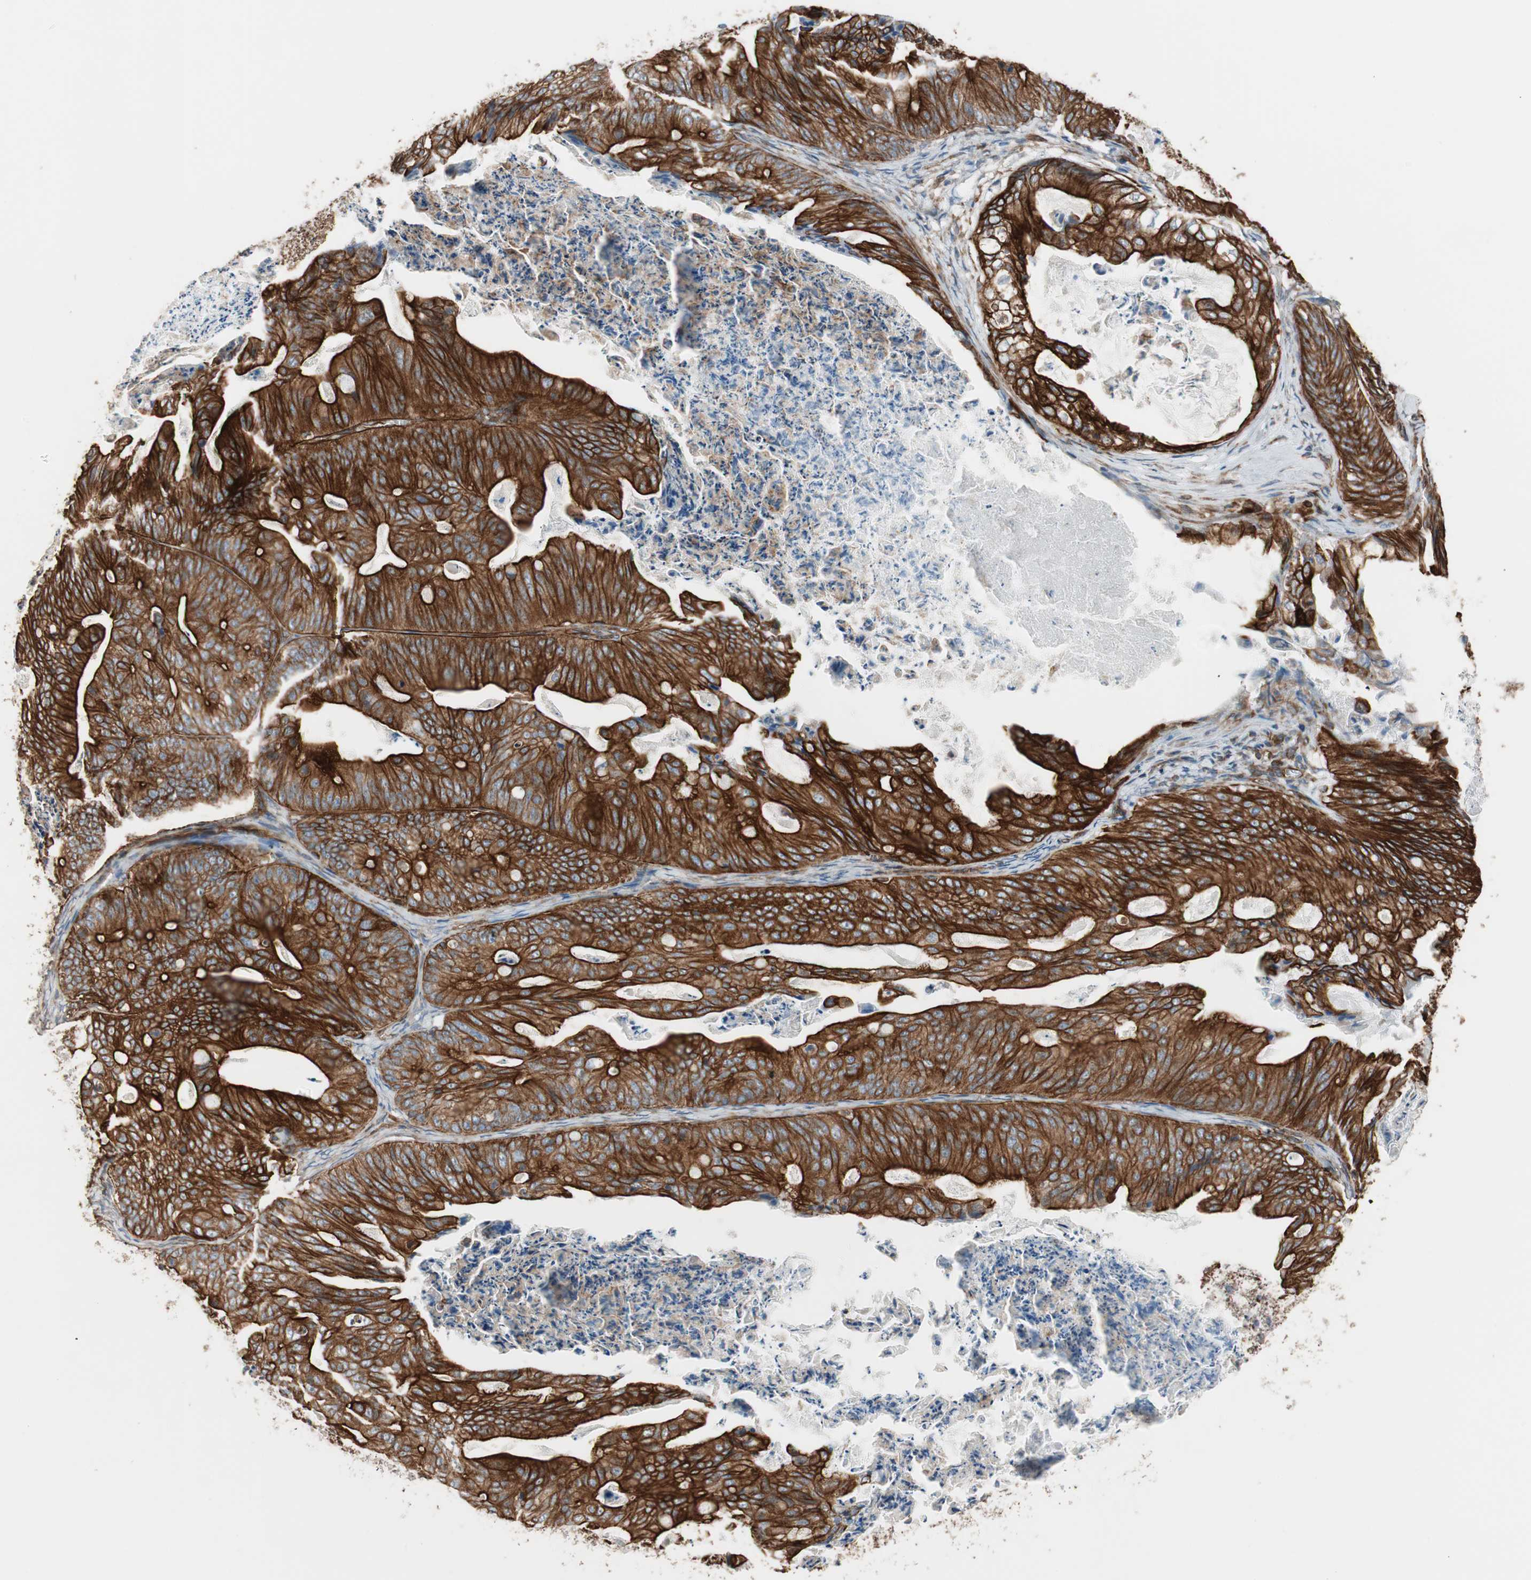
{"staining": {"intensity": "strong", "quantity": ">75%", "location": "cytoplasmic/membranous"}, "tissue": "ovarian cancer", "cell_type": "Tumor cells", "image_type": "cancer", "snomed": [{"axis": "morphology", "description": "Cystadenocarcinoma, mucinous, NOS"}, {"axis": "topography", "description": "Ovary"}], "caption": "Tumor cells demonstrate strong cytoplasmic/membranous positivity in approximately >75% of cells in ovarian cancer.", "gene": "TCTA", "patient": {"sex": "female", "age": 37}}